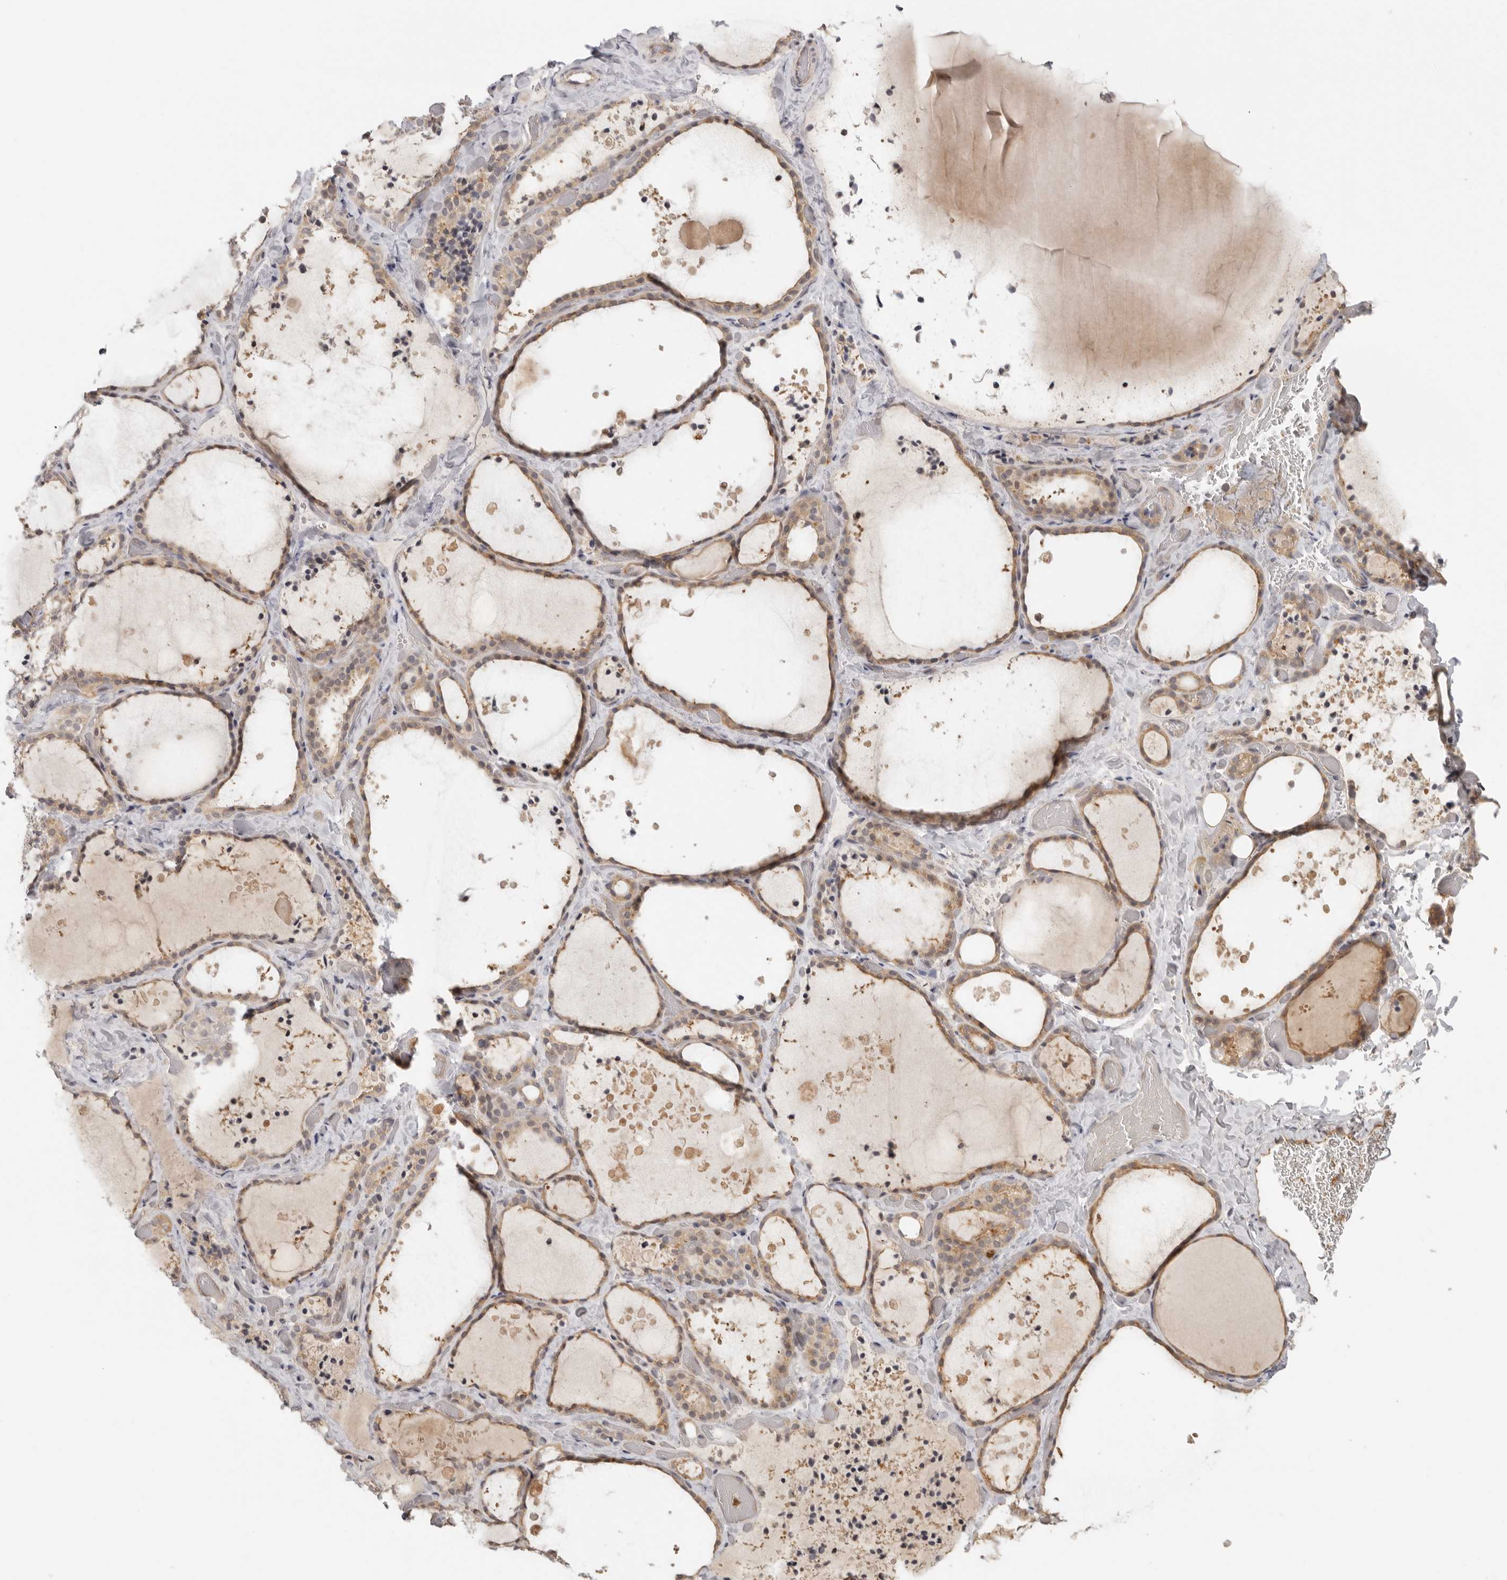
{"staining": {"intensity": "weak", "quantity": ">75%", "location": "cytoplasmic/membranous"}, "tissue": "thyroid gland", "cell_type": "Glandular cells", "image_type": "normal", "snomed": [{"axis": "morphology", "description": "Normal tissue, NOS"}, {"axis": "topography", "description": "Thyroid gland"}], "caption": "Unremarkable thyroid gland reveals weak cytoplasmic/membranous expression in approximately >75% of glandular cells The staining is performed using DAB (3,3'-diaminobenzidine) brown chromogen to label protein expression. The nuclei are counter-stained blue using hematoxylin..", "gene": "PSMA5", "patient": {"sex": "female", "age": 44}}